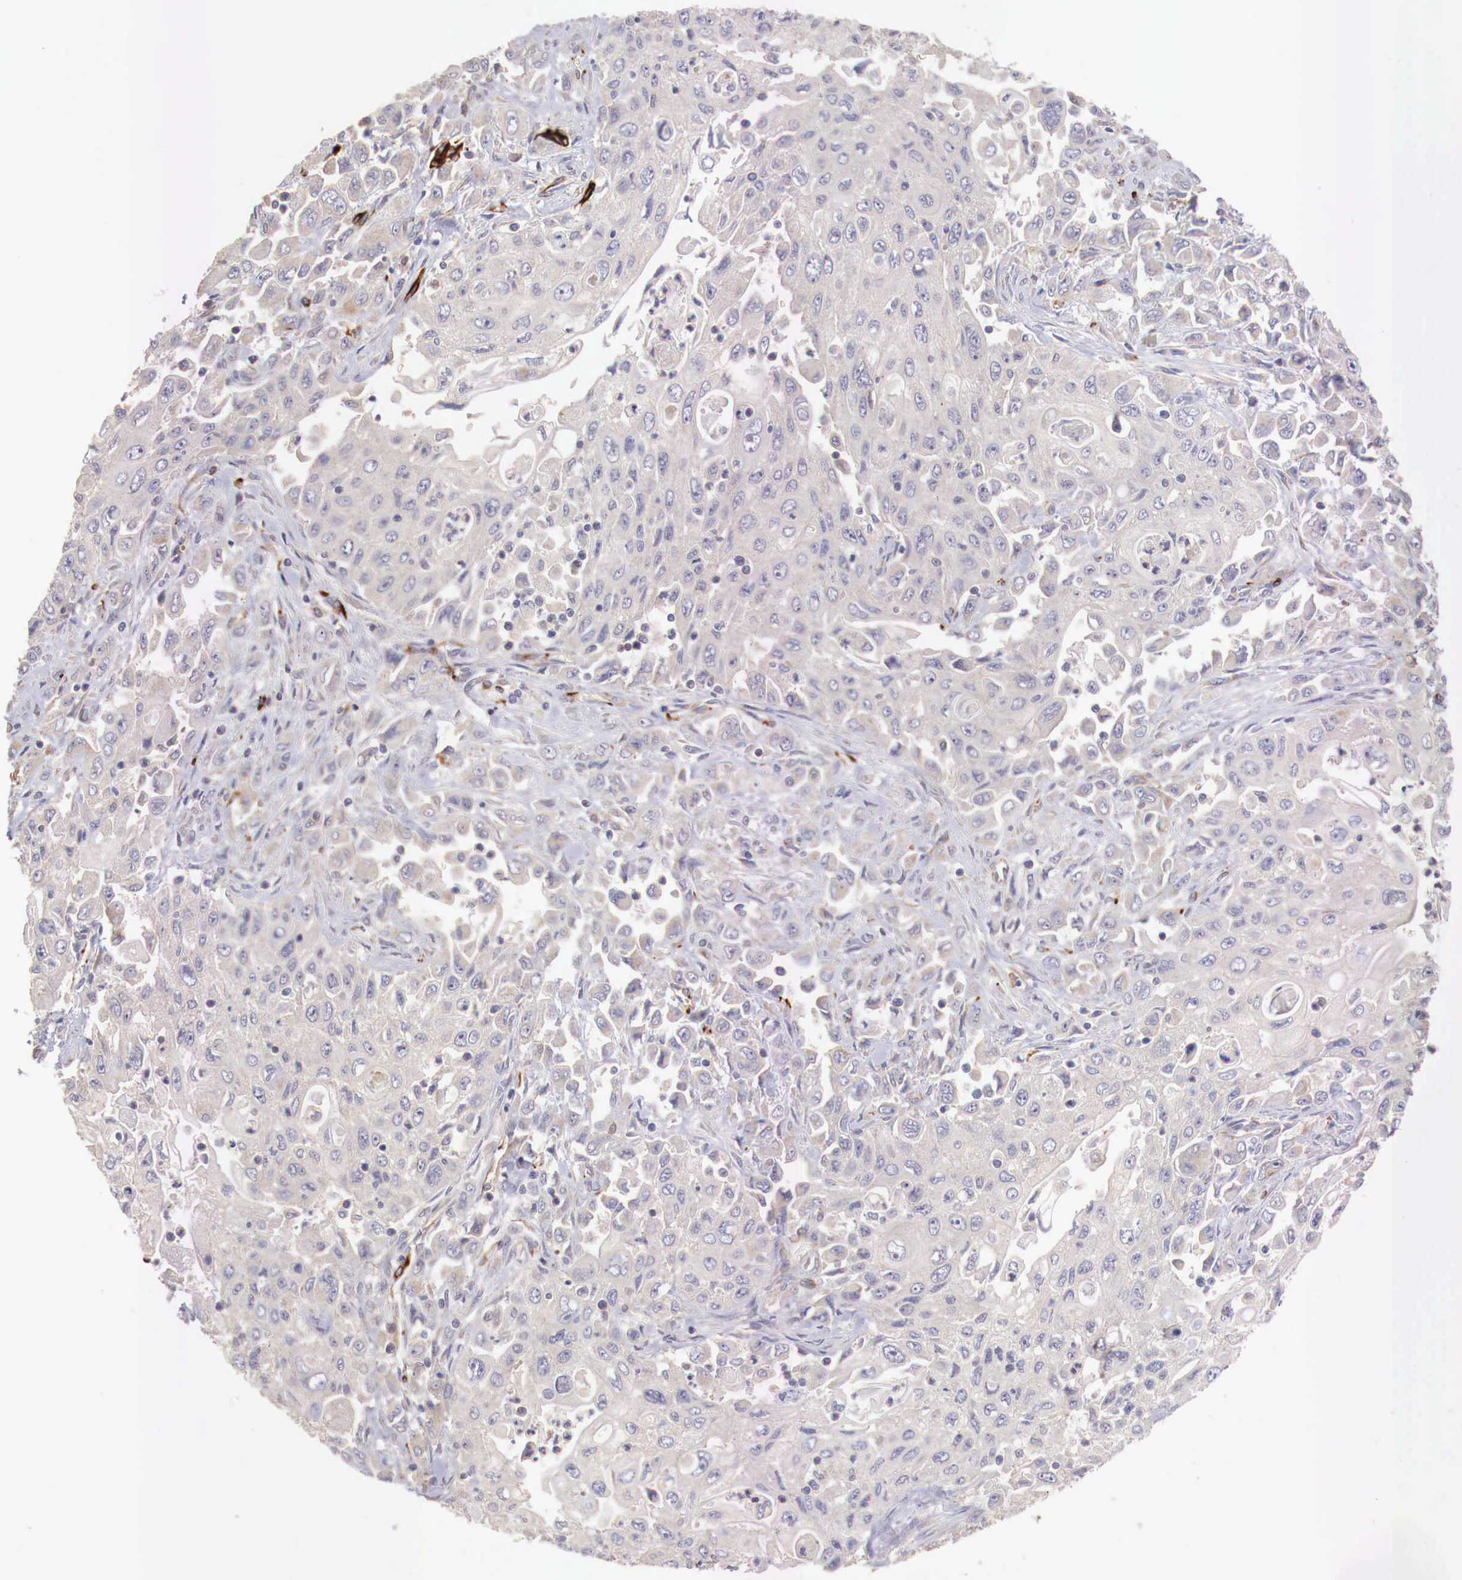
{"staining": {"intensity": "negative", "quantity": "none", "location": "none"}, "tissue": "pancreatic cancer", "cell_type": "Tumor cells", "image_type": "cancer", "snomed": [{"axis": "morphology", "description": "Adenocarcinoma, NOS"}, {"axis": "topography", "description": "Pancreas"}], "caption": "Human adenocarcinoma (pancreatic) stained for a protein using IHC displays no positivity in tumor cells.", "gene": "WT1", "patient": {"sex": "male", "age": 70}}